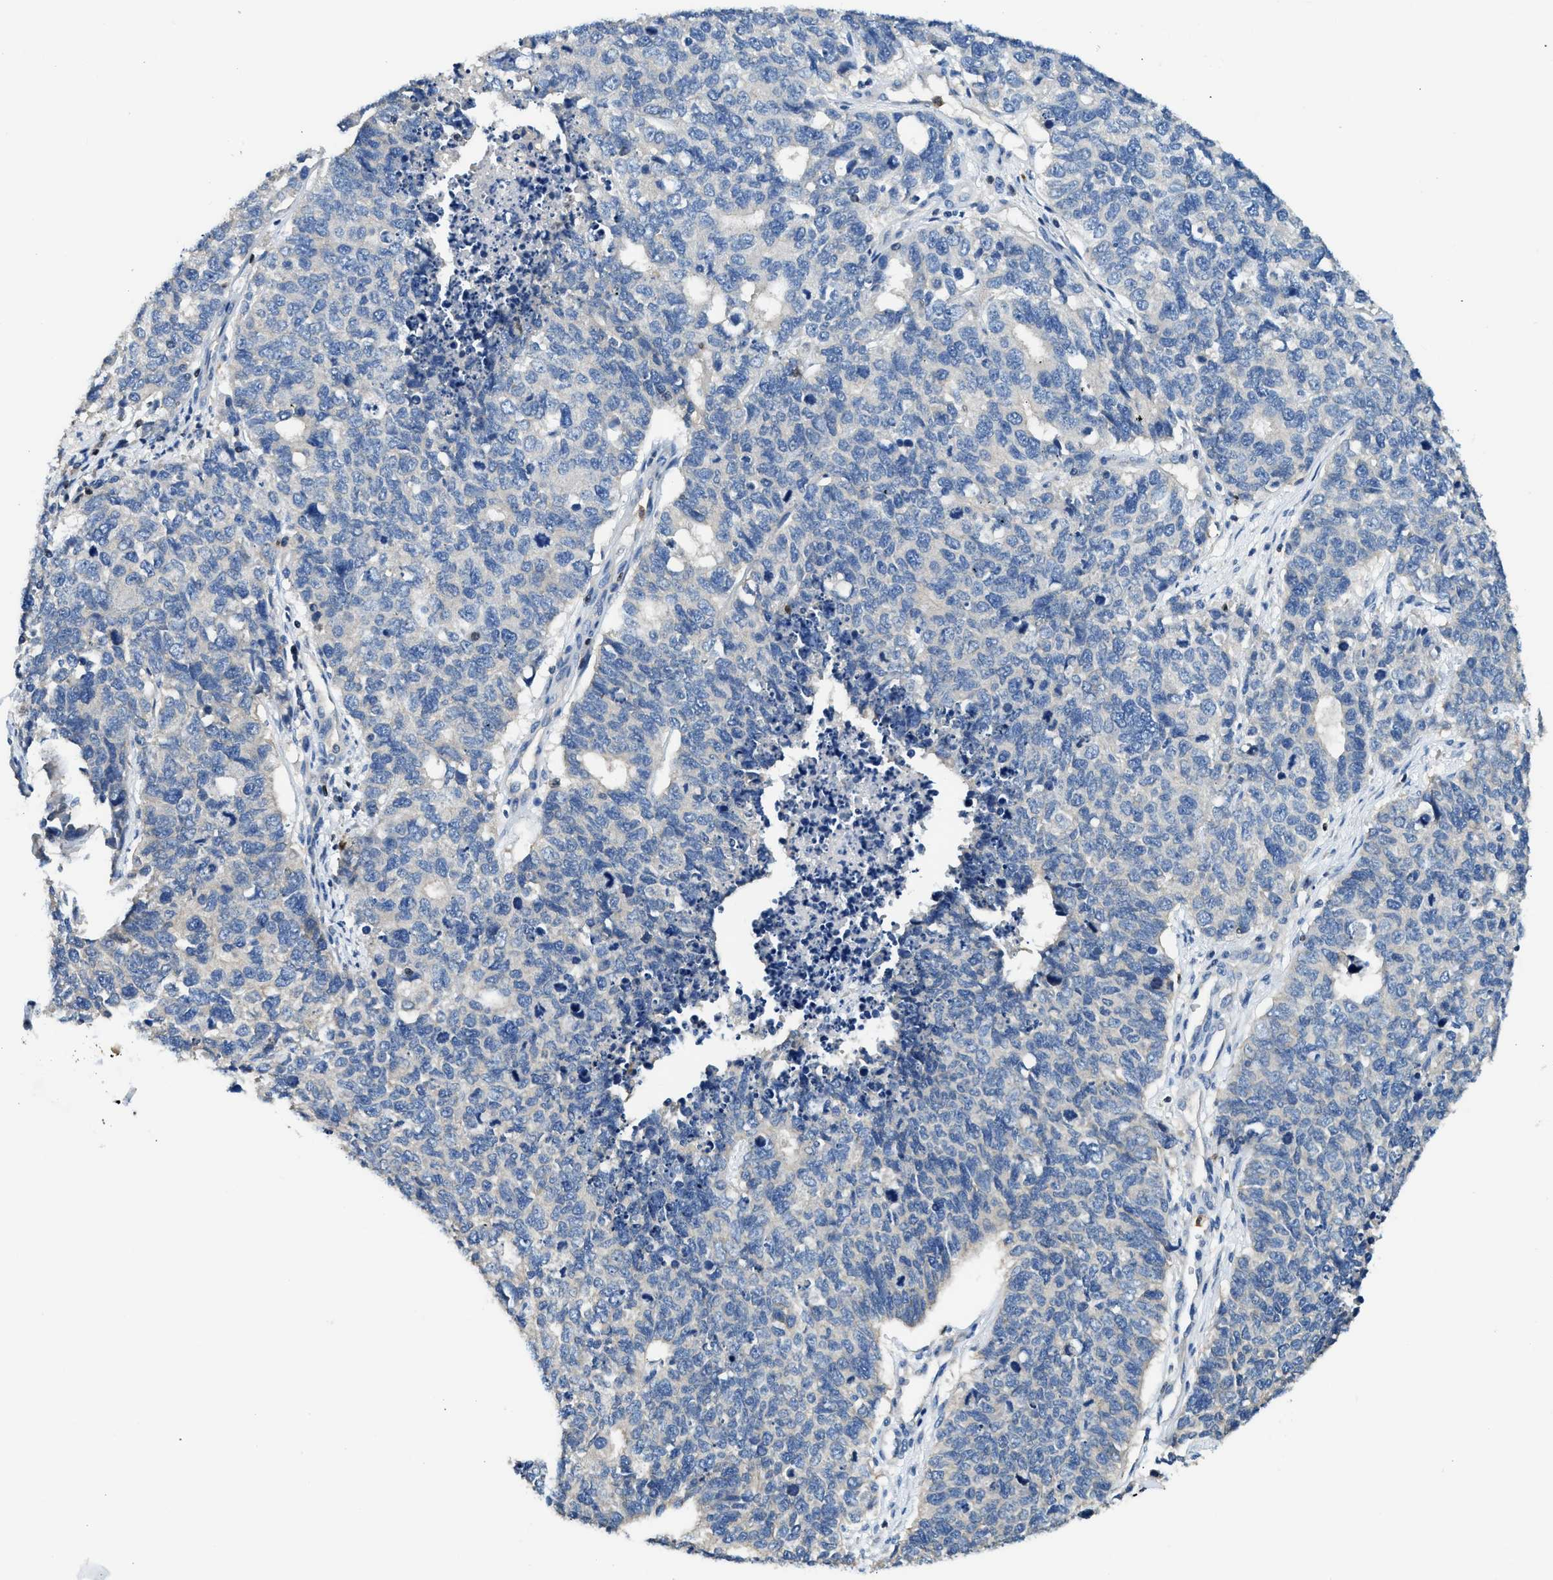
{"staining": {"intensity": "weak", "quantity": "<25%", "location": "cytoplasmic/membranous"}, "tissue": "cervical cancer", "cell_type": "Tumor cells", "image_type": "cancer", "snomed": [{"axis": "morphology", "description": "Squamous cell carcinoma, NOS"}, {"axis": "topography", "description": "Cervix"}], "caption": "DAB (3,3'-diaminobenzidine) immunohistochemical staining of cervical squamous cell carcinoma reveals no significant staining in tumor cells. The staining was performed using DAB to visualize the protein expression in brown, while the nuclei were stained in blue with hematoxylin (Magnification: 20x).", "gene": "TOX", "patient": {"sex": "female", "age": 63}}